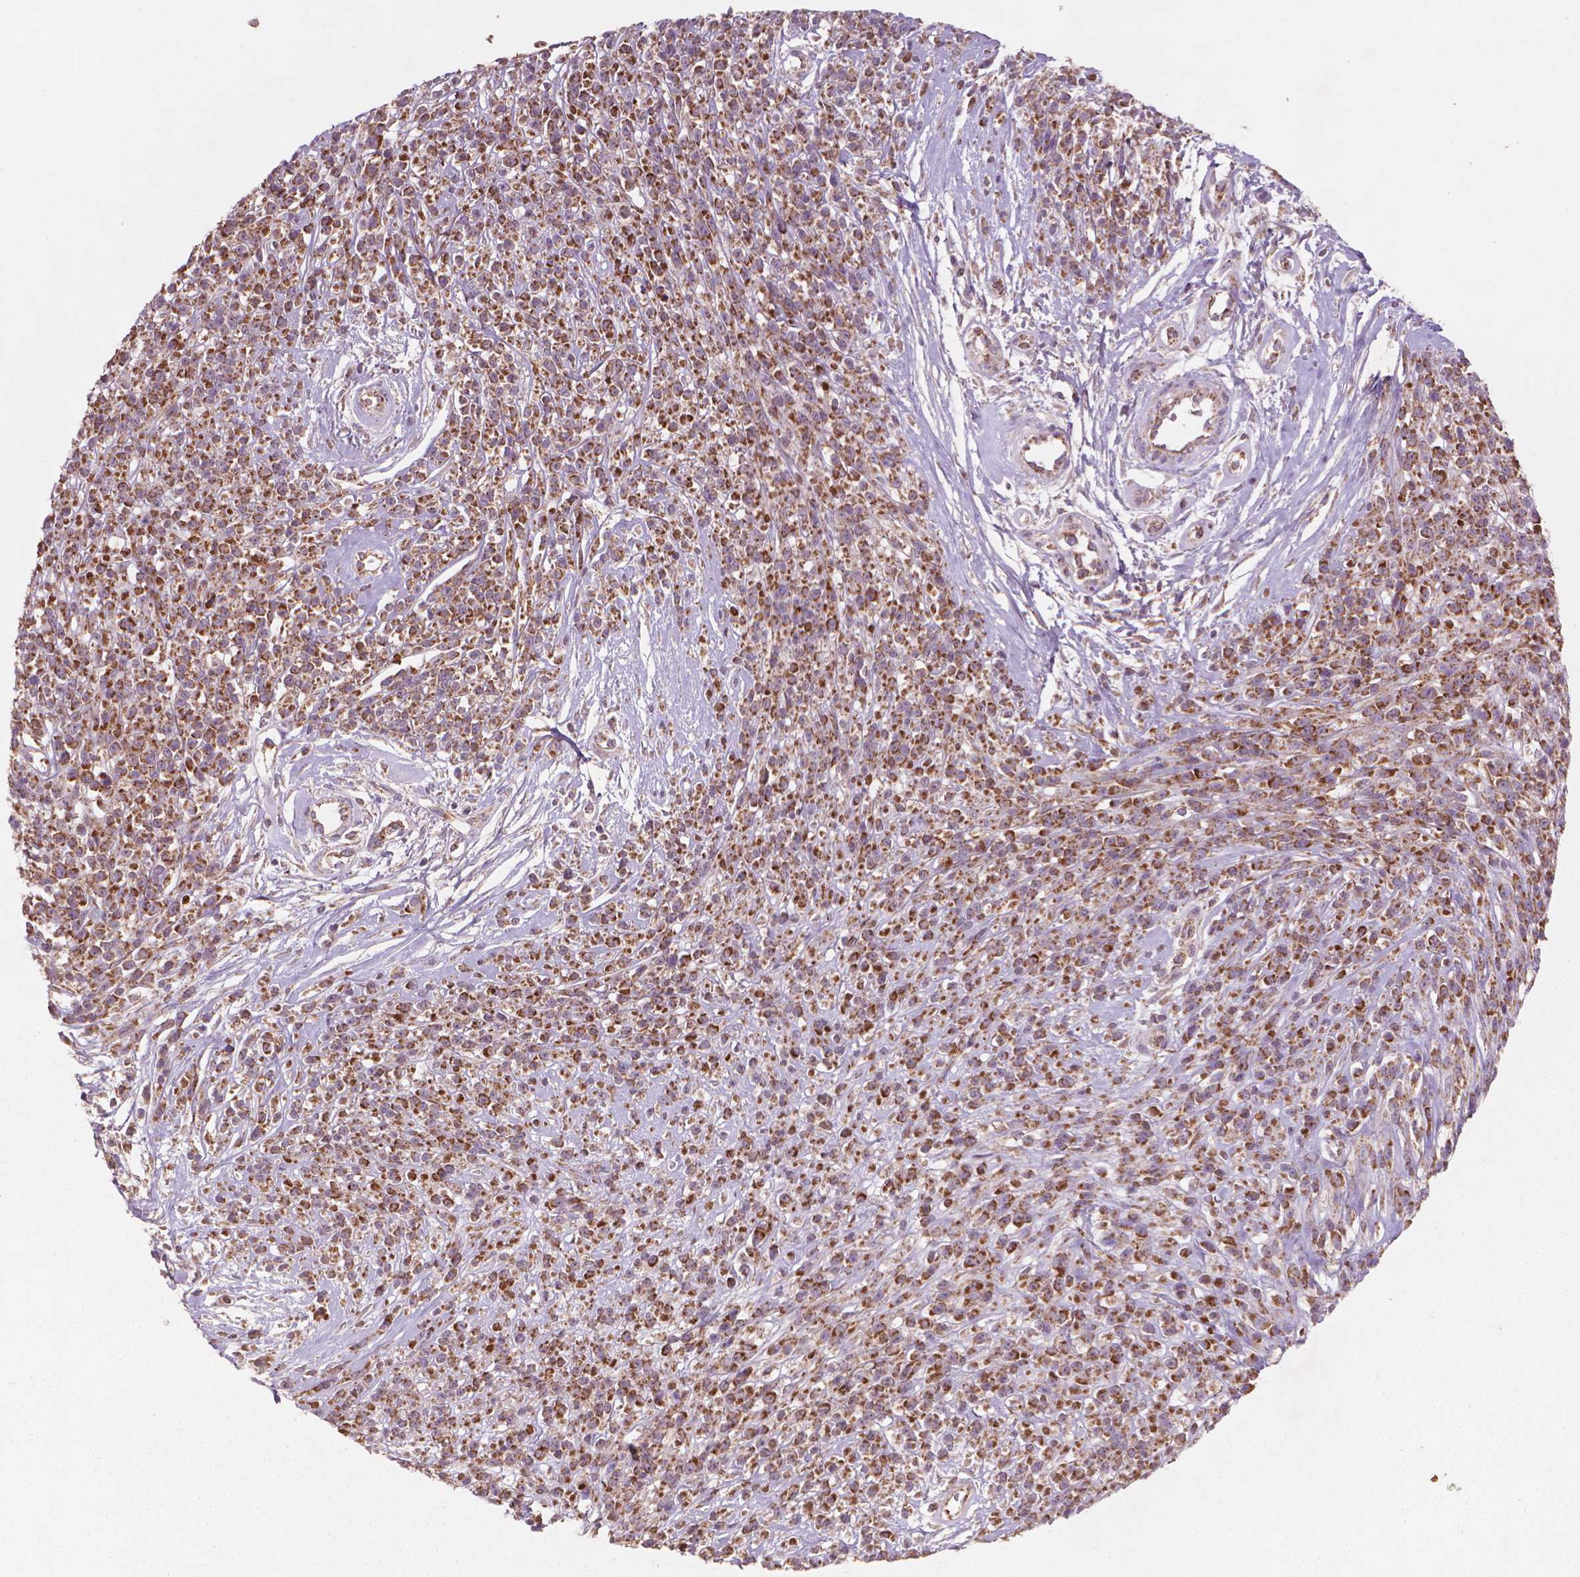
{"staining": {"intensity": "moderate", "quantity": ">75%", "location": "cytoplasmic/membranous"}, "tissue": "melanoma", "cell_type": "Tumor cells", "image_type": "cancer", "snomed": [{"axis": "morphology", "description": "Malignant melanoma, NOS"}, {"axis": "topography", "description": "Skin"}, {"axis": "topography", "description": "Skin of trunk"}], "caption": "DAB (3,3'-diaminobenzidine) immunohistochemical staining of melanoma displays moderate cytoplasmic/membranous protein positivity in approximately >75% of tumor cells. (Stains: DAB in brown, nuclei in blue, Microscopy: brightfield microscopy at high magnification).", "gene": "NLRX1", "patient": {"sex": "male", "age": 74}}